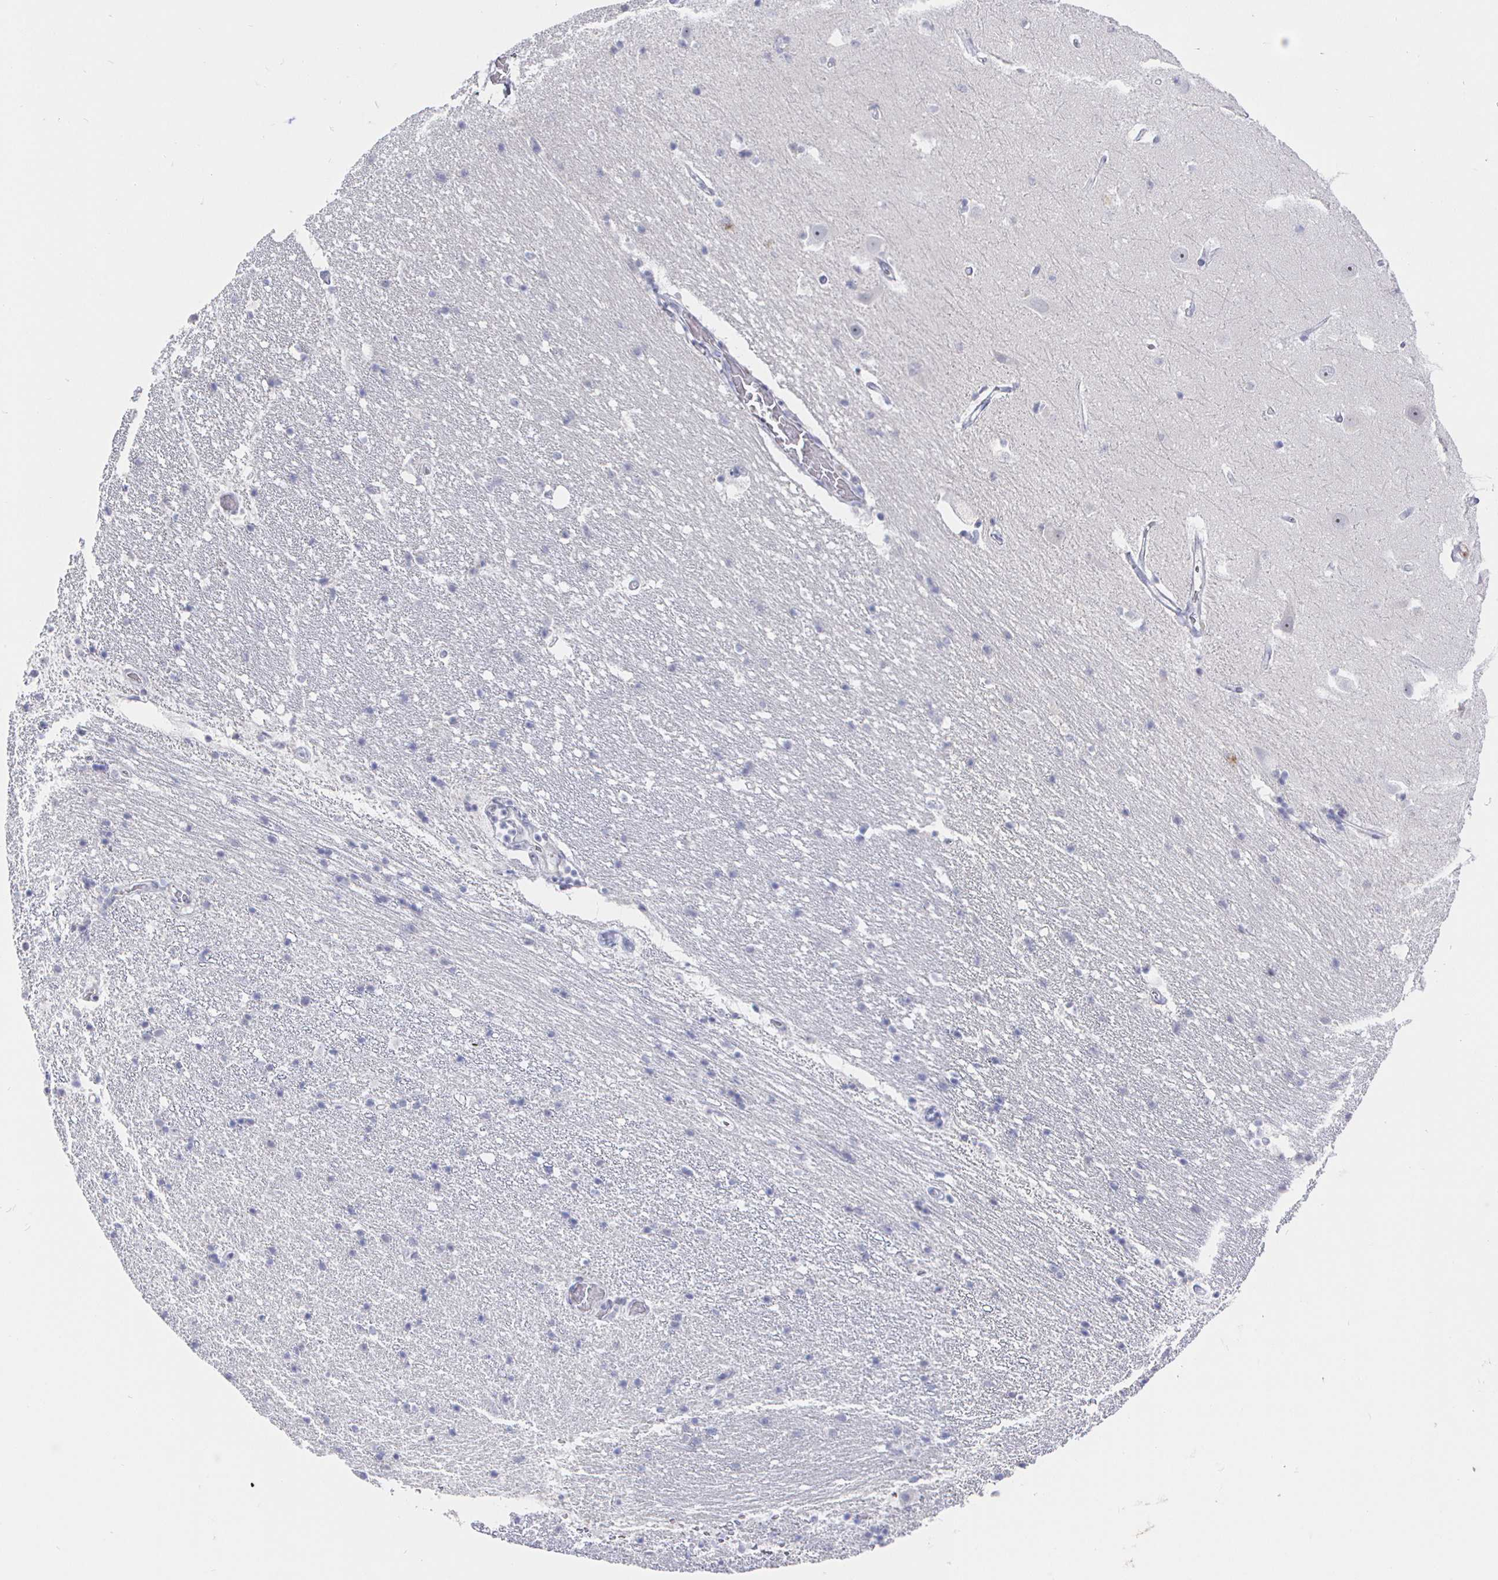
{"staining": {"intensity": "negative", "quantity": "none", "location": "none"}, "tissue": "hippocampus", "cell_type": "Glial cells", "image_type": "normal", "snomed": [{"axis": "morphology", "description": "Normal tissue, NOS"}, {"axis": "topography", "description": "Hippocampus"}], "caption": "The image displays no staining of glial cells in benign hippocampus.", "gene": "LRRC23", "patient": {"sex": "male", "age": 63}}